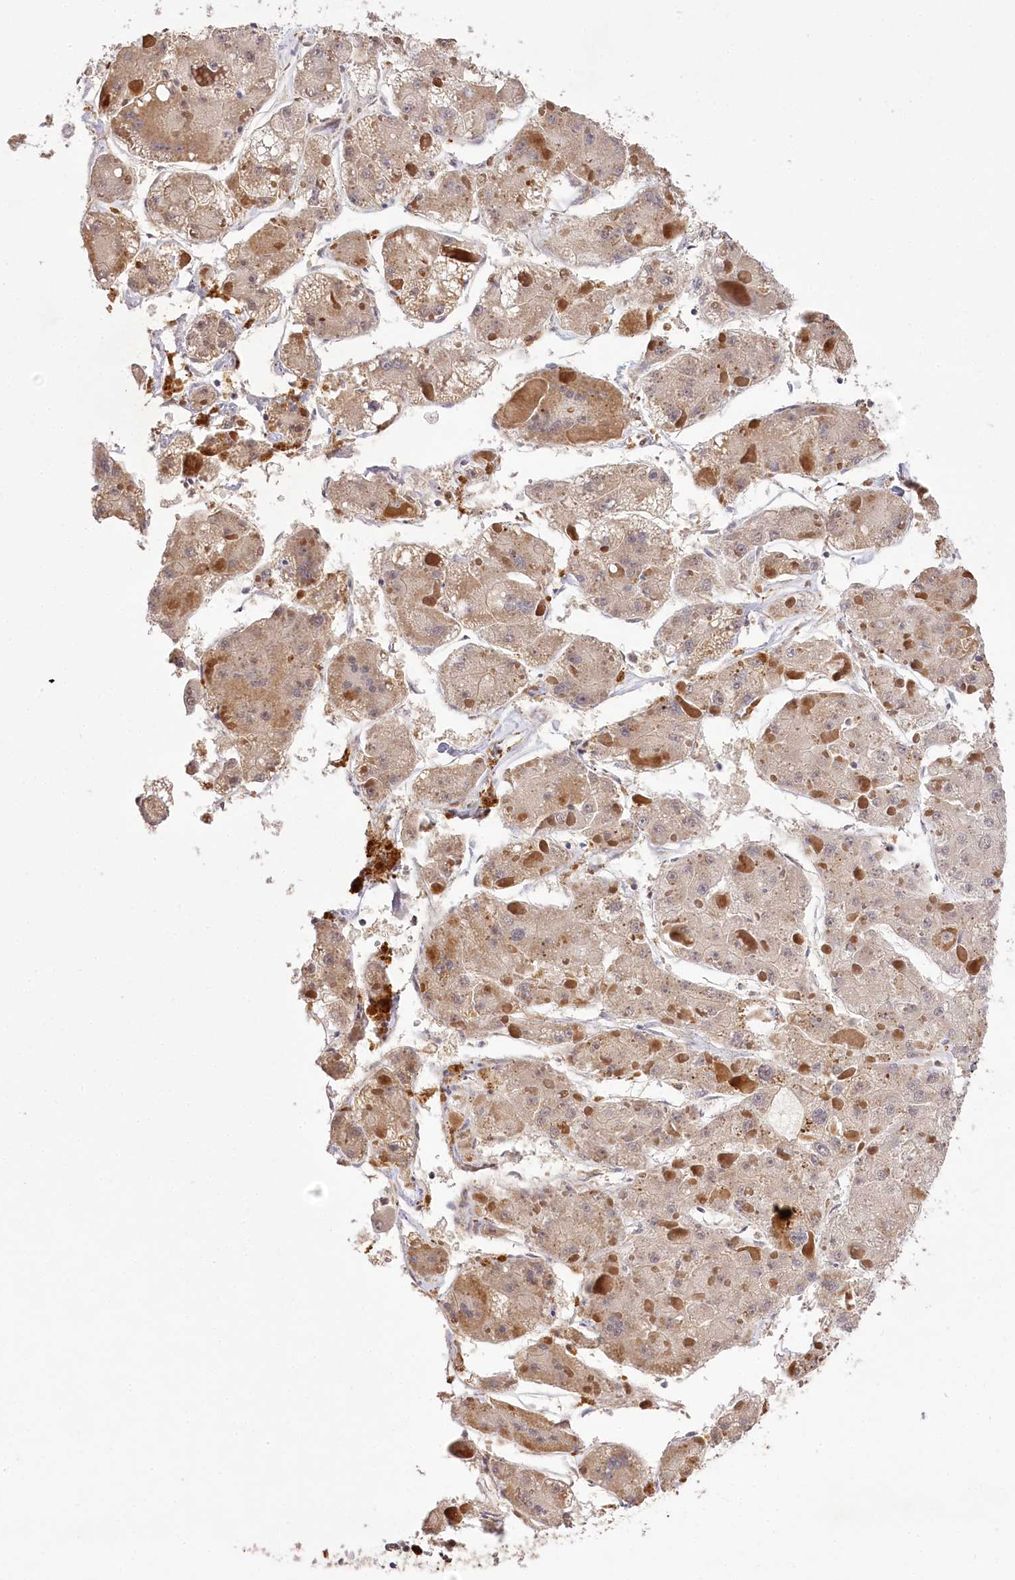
{"staining": {"intensity": "weak", "quantity": ">75%", "location": "cytoplasmic/membranous"}, "tissue": "liver cancer", "cell_type": "Tumor cells", "image_type": "cancer", "snomed": [{"axis": "morphology", "description": "Carcinoma, Hepatocellular, NOS"}, {"axis": "topography", "description": "Liver"}], "caption": "High-power microscopy captured an immunohistochemistry micrograph of liver cancer, revealing weak cytoplasmic/membranous positivity in about >75% of tumor cells. The staining was performed using DAB, with brown indicating positive protein expression. Nuclei are stained blue with hematoxylin.", "gene": "PYROXD1", "patient": {"sex": "female", "age": 73}}